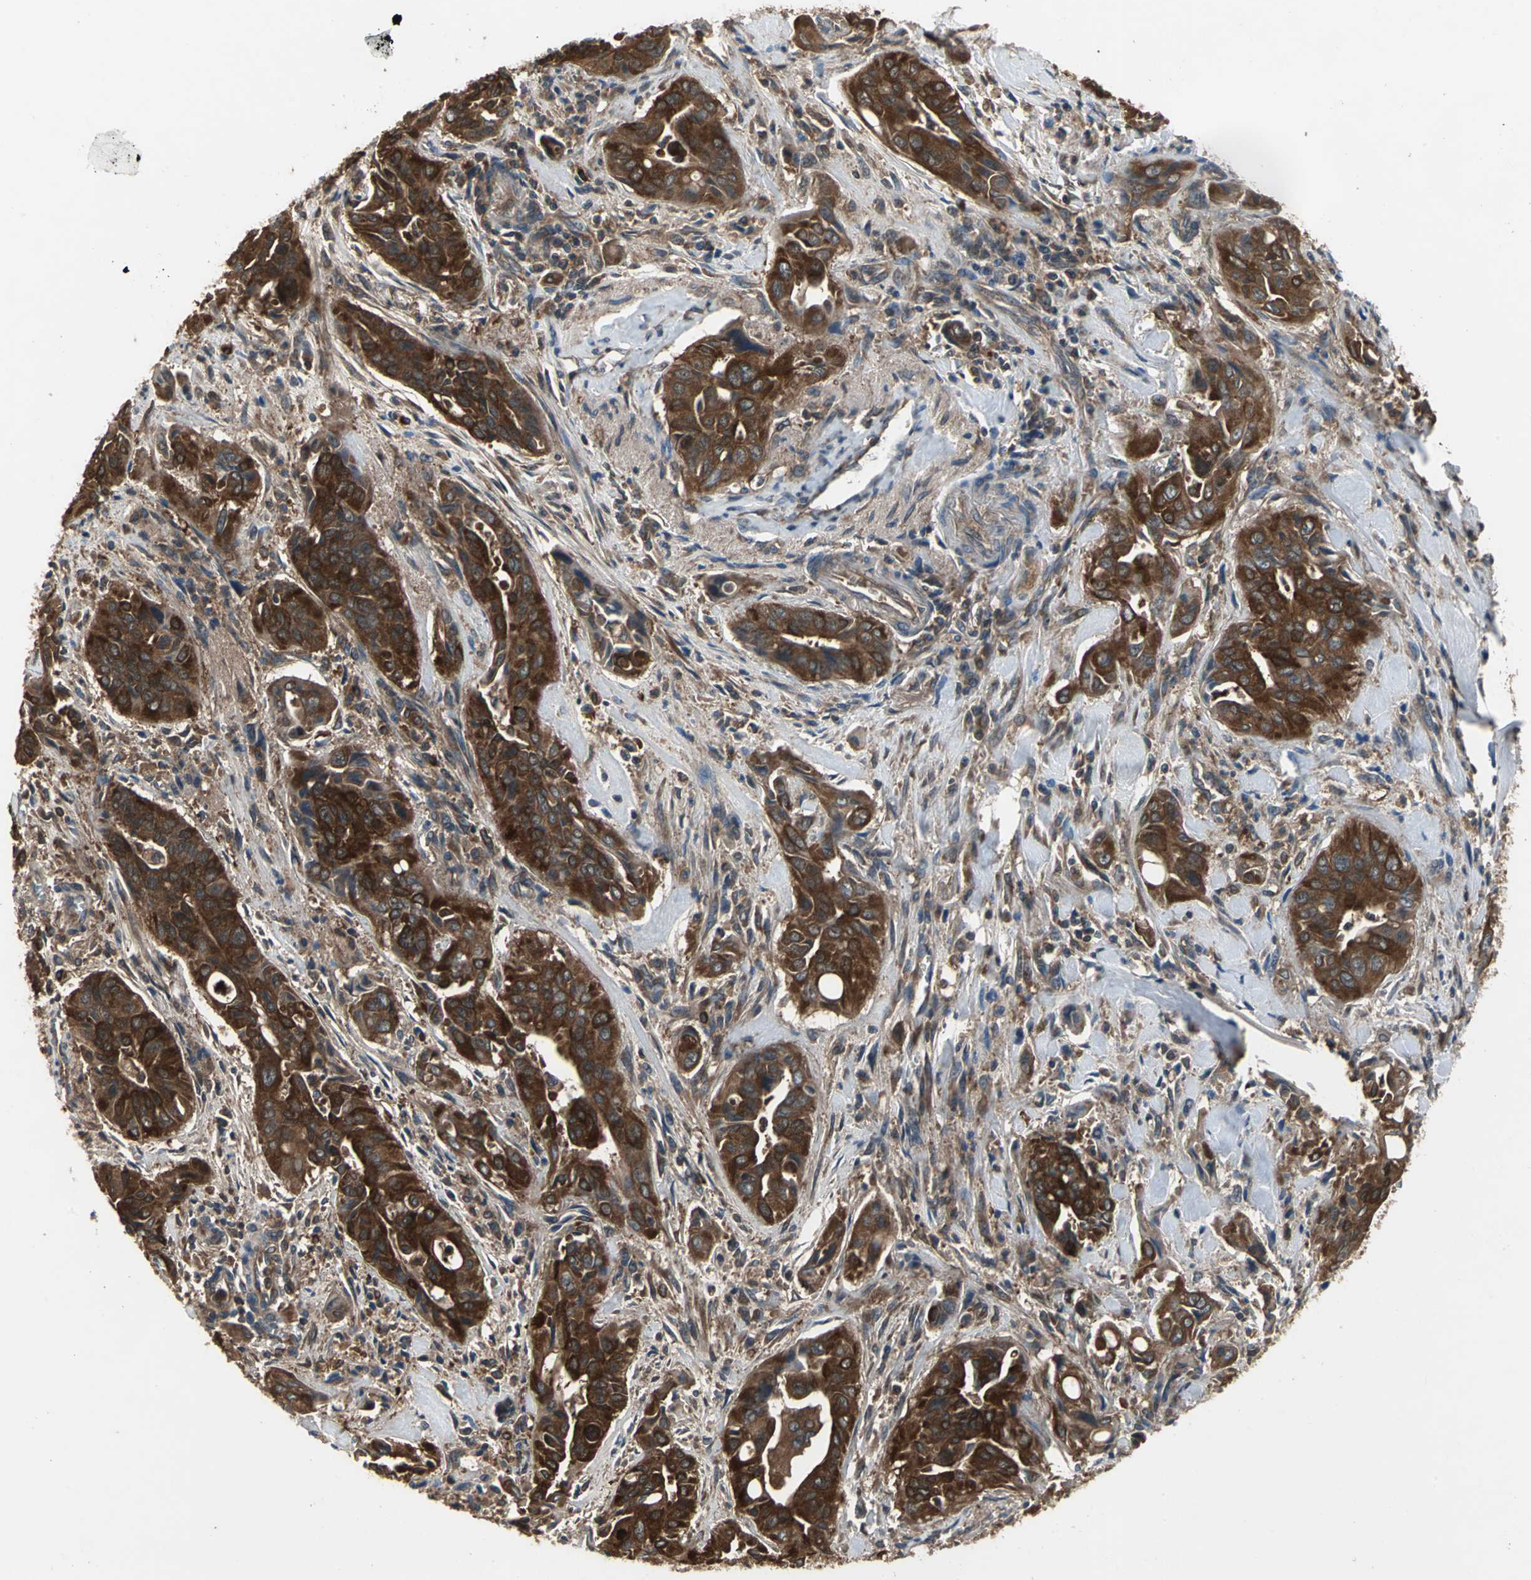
{"staining": {"intensity": "strong", "quantity": ">75%", "location": "cytoplasmic/membranous"}, "tissue": "pancreatic cancer", "cell_type": "Tumor cells", "image_type": "cancer", "snomed": [{"axis": "morphology", "description": "Adenocarcinoma, NOS"}, {"axis": "topography", "description": "Pancreas"}], "caption": "Immunohistochemical staining of human pancreatic adenocarcinoma demonstrates strong cytoplasmic/membranous protein positivity in approximately >75% of tumor cells.", "gene": "CAPN1", "patient": {"sex": "male", "age": 77}}